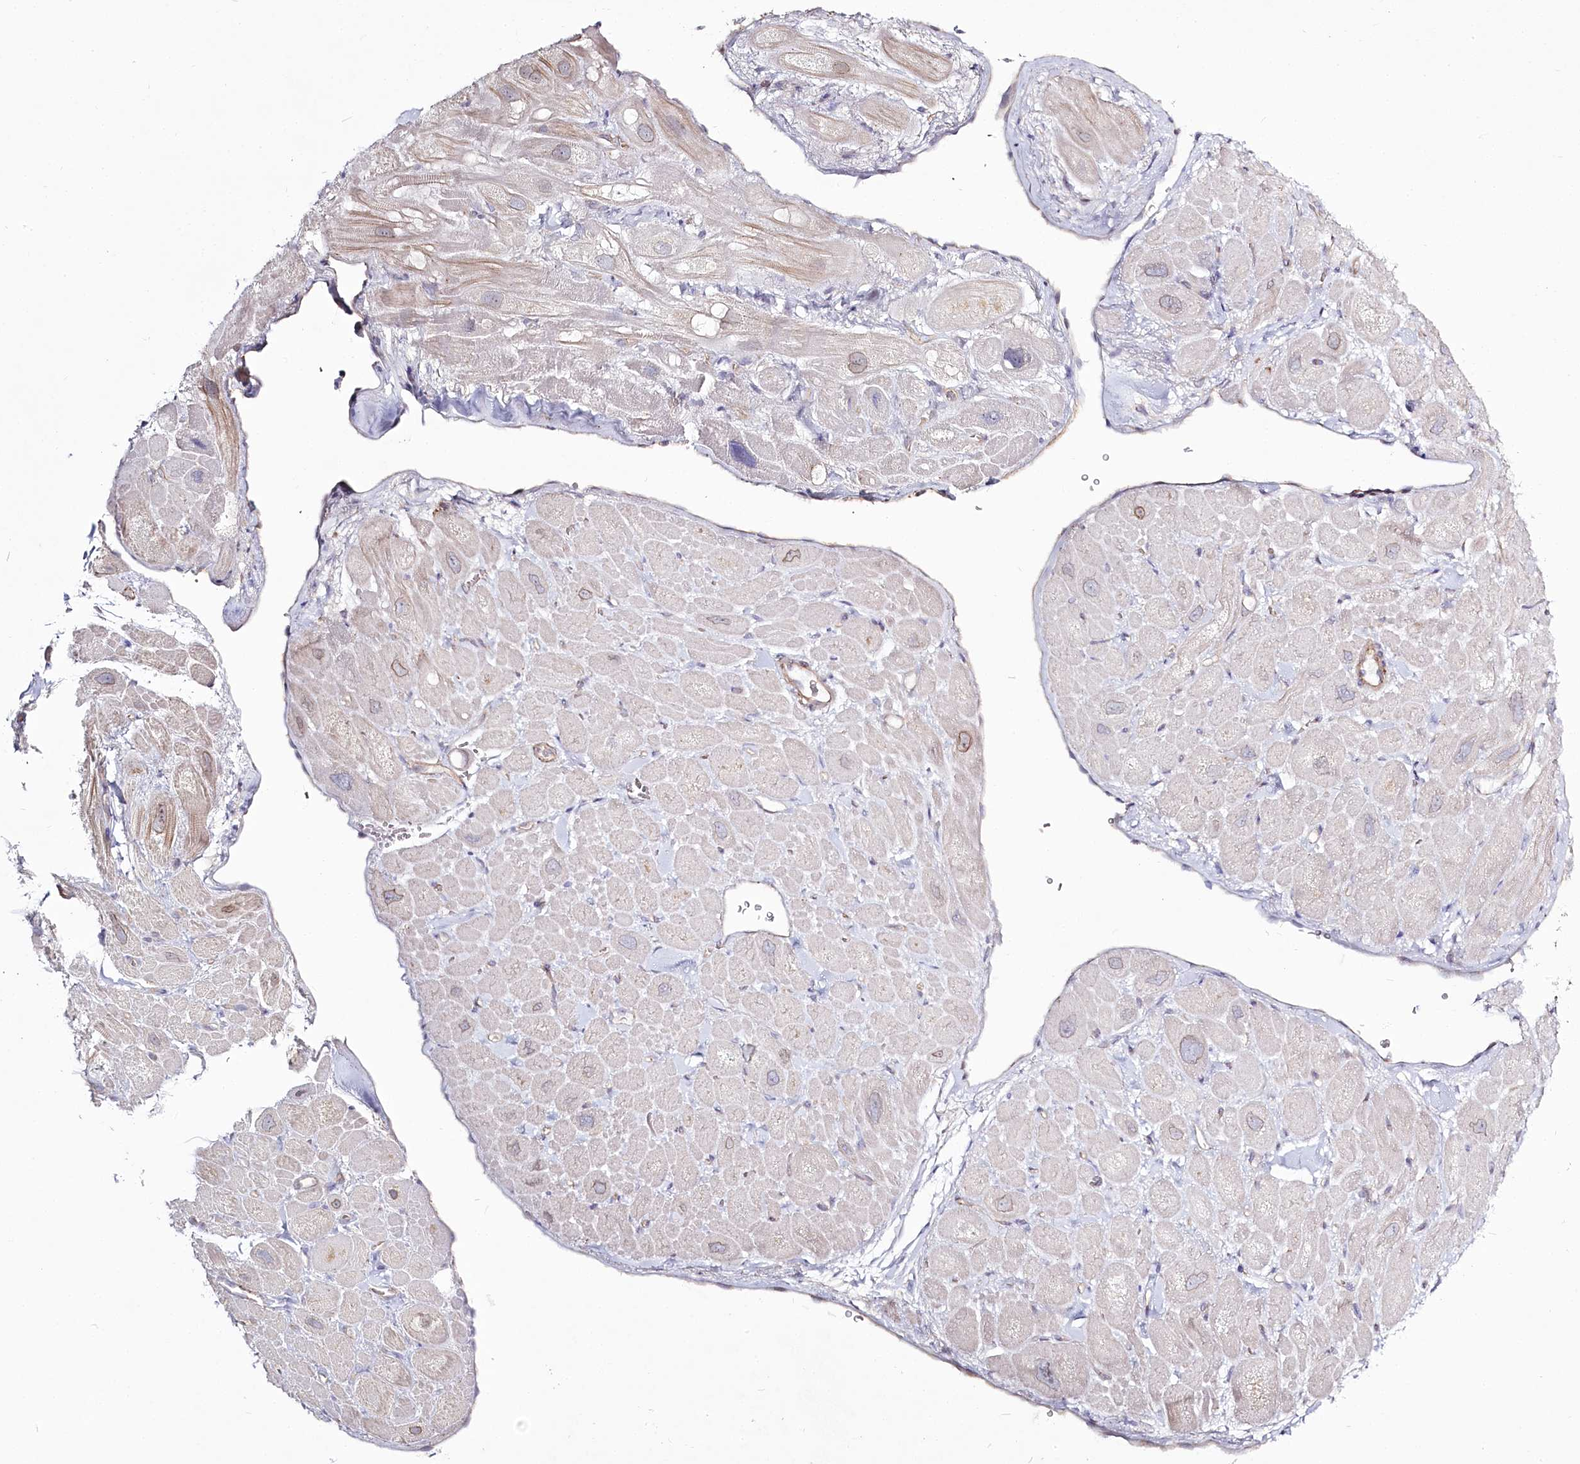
{"staining": {"intensity": "weak", "quantity": "25%-75%", "location": "cytoplasmic/membranous"}, "tissue": "heart muscle", "cell_type": "Cardiomyocytes", "image_type": "normal", "snomed": [{"axis": "morphology", "description": "Normal tissue, NOS"}, {"axis": "topography", "description": "Heart"}], "caption": "A brown stain shows weak cytoplasmic/membranous staining of a protein in cardiomyocytes of benign human heart muscle.", "gene": "SPINK13", "patient": {"sex": "male", "age": 49}}